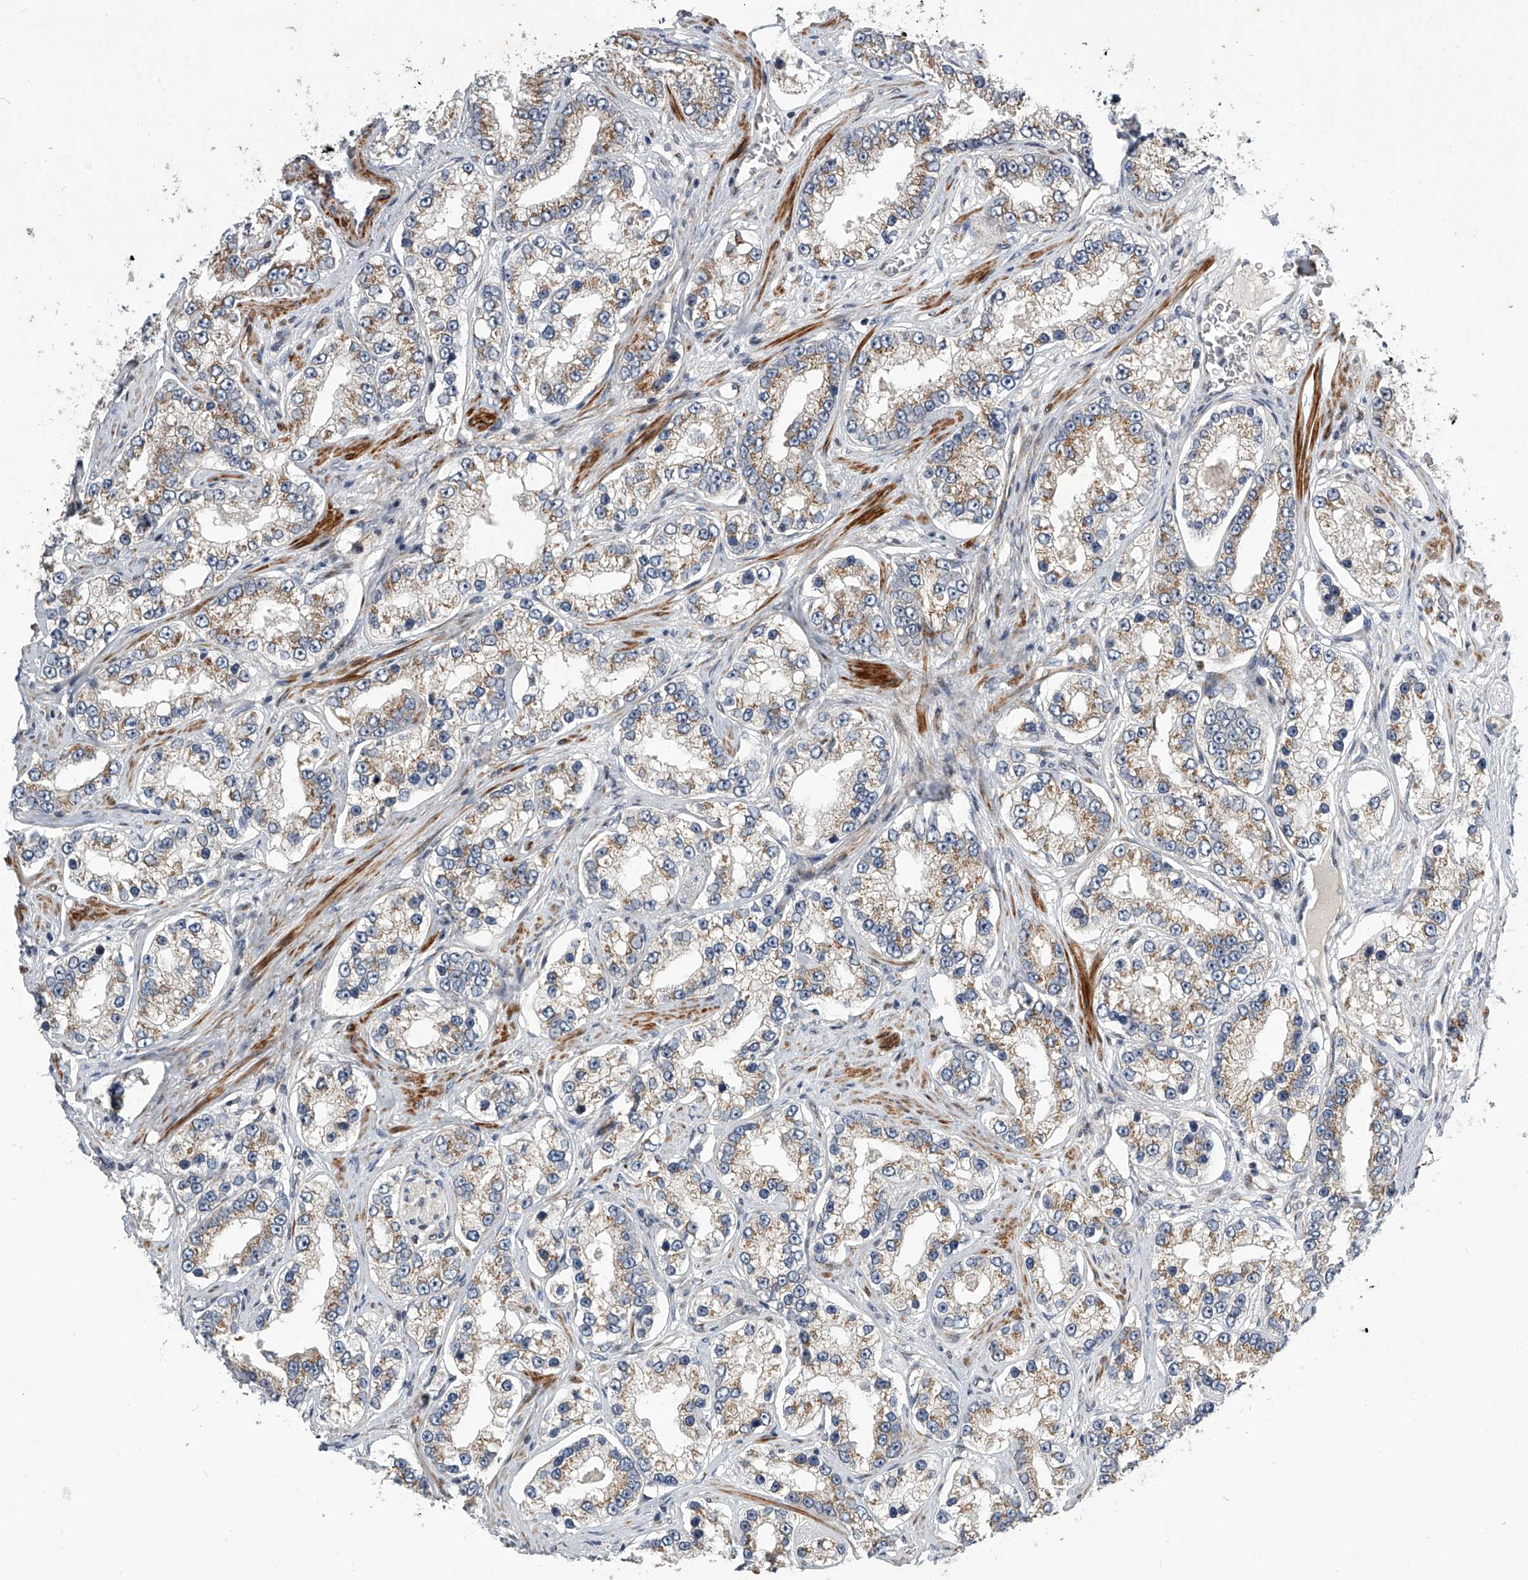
{"staining": {"intensity": "moderate", "quantity": "<25%", "location": "cytoplasmic/membranous"}, "tissue": "prostate cancer", "cell_type": "Tumor cells", "image_type": "cancer", "snomed": [{"axis": "morphology", "description": "Normal tissue, NOS"}, {"axis": "morphology", "description": "Adenocarcinoma, High grade"}, {"axis": "topography", "description": "Prostate"}], "caption": "Tumor cells show moderate cytoplasmic/membranous staining in approximately <25% of cells in prostate high-grade adenocarcinoma. The protein of interest is stained brown, and the nuclei are stained in blue (DAB (3,3'-diaminobenzidine) IHC with brightfield microscopy, high magnification).", "gene": "DLGAP2", "patient": {"sex": "male", "age": 83}}